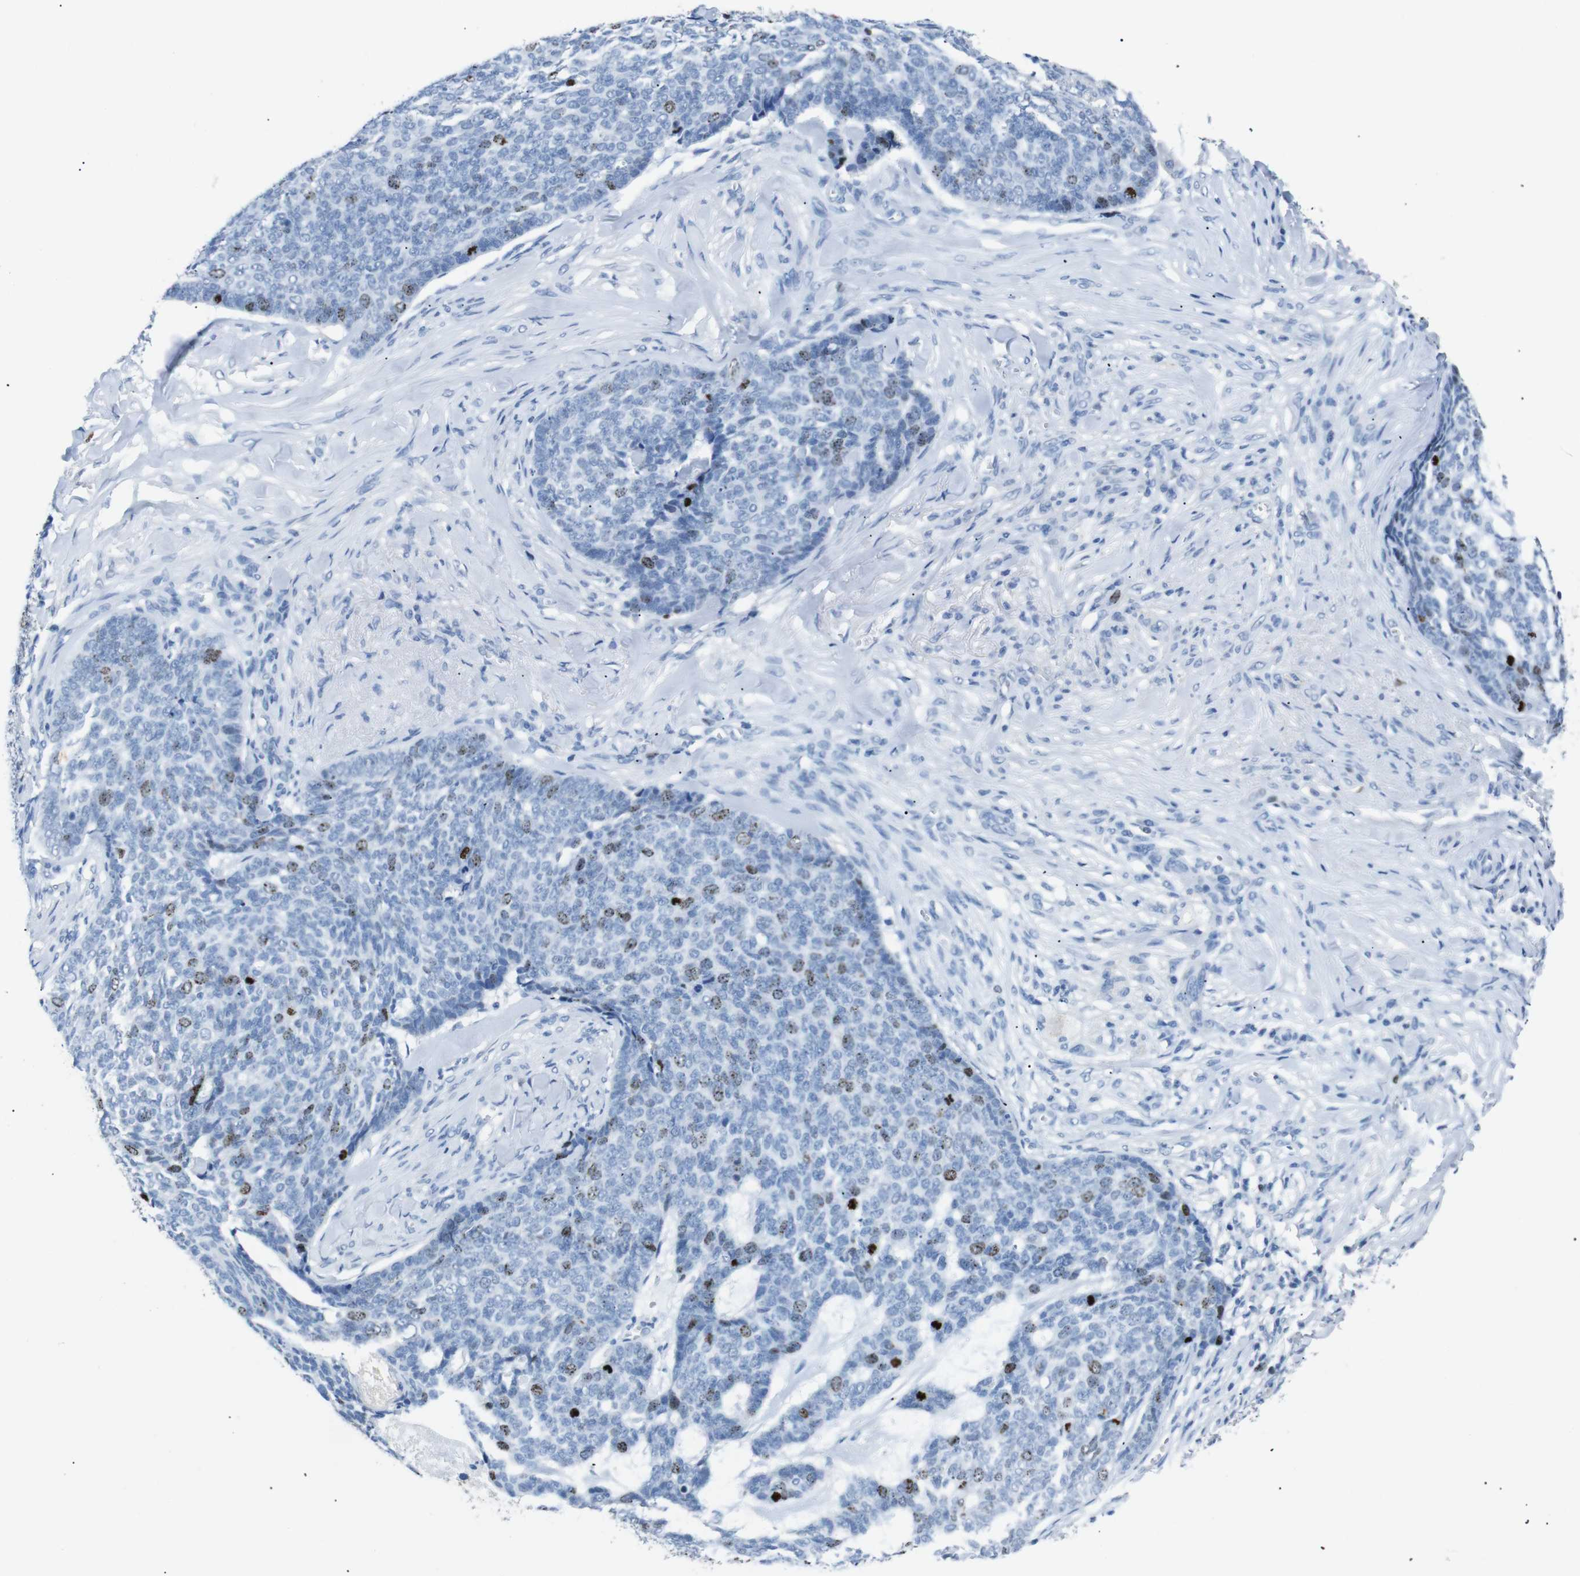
{"staining": {"intensity": "moderate", "quantity": "<25%", "location": "nuclear"}, "tissue": "skin cancer", "cell_type": "Tumor cells", "image_type": "cancer", "snomed": [{"axis": "morphology", "description": "Basal cell carcinoma"}, {"axis": "topography", "description": "Skin"}], "caption": "Basal cell carcinoma (skin) stained with immunohistochemistry (IHC) shows moderate nuclear positivity in about <25% of tumor cells.", "gene": "INCENP", "patient": {"sex": "male", "age": 84}}